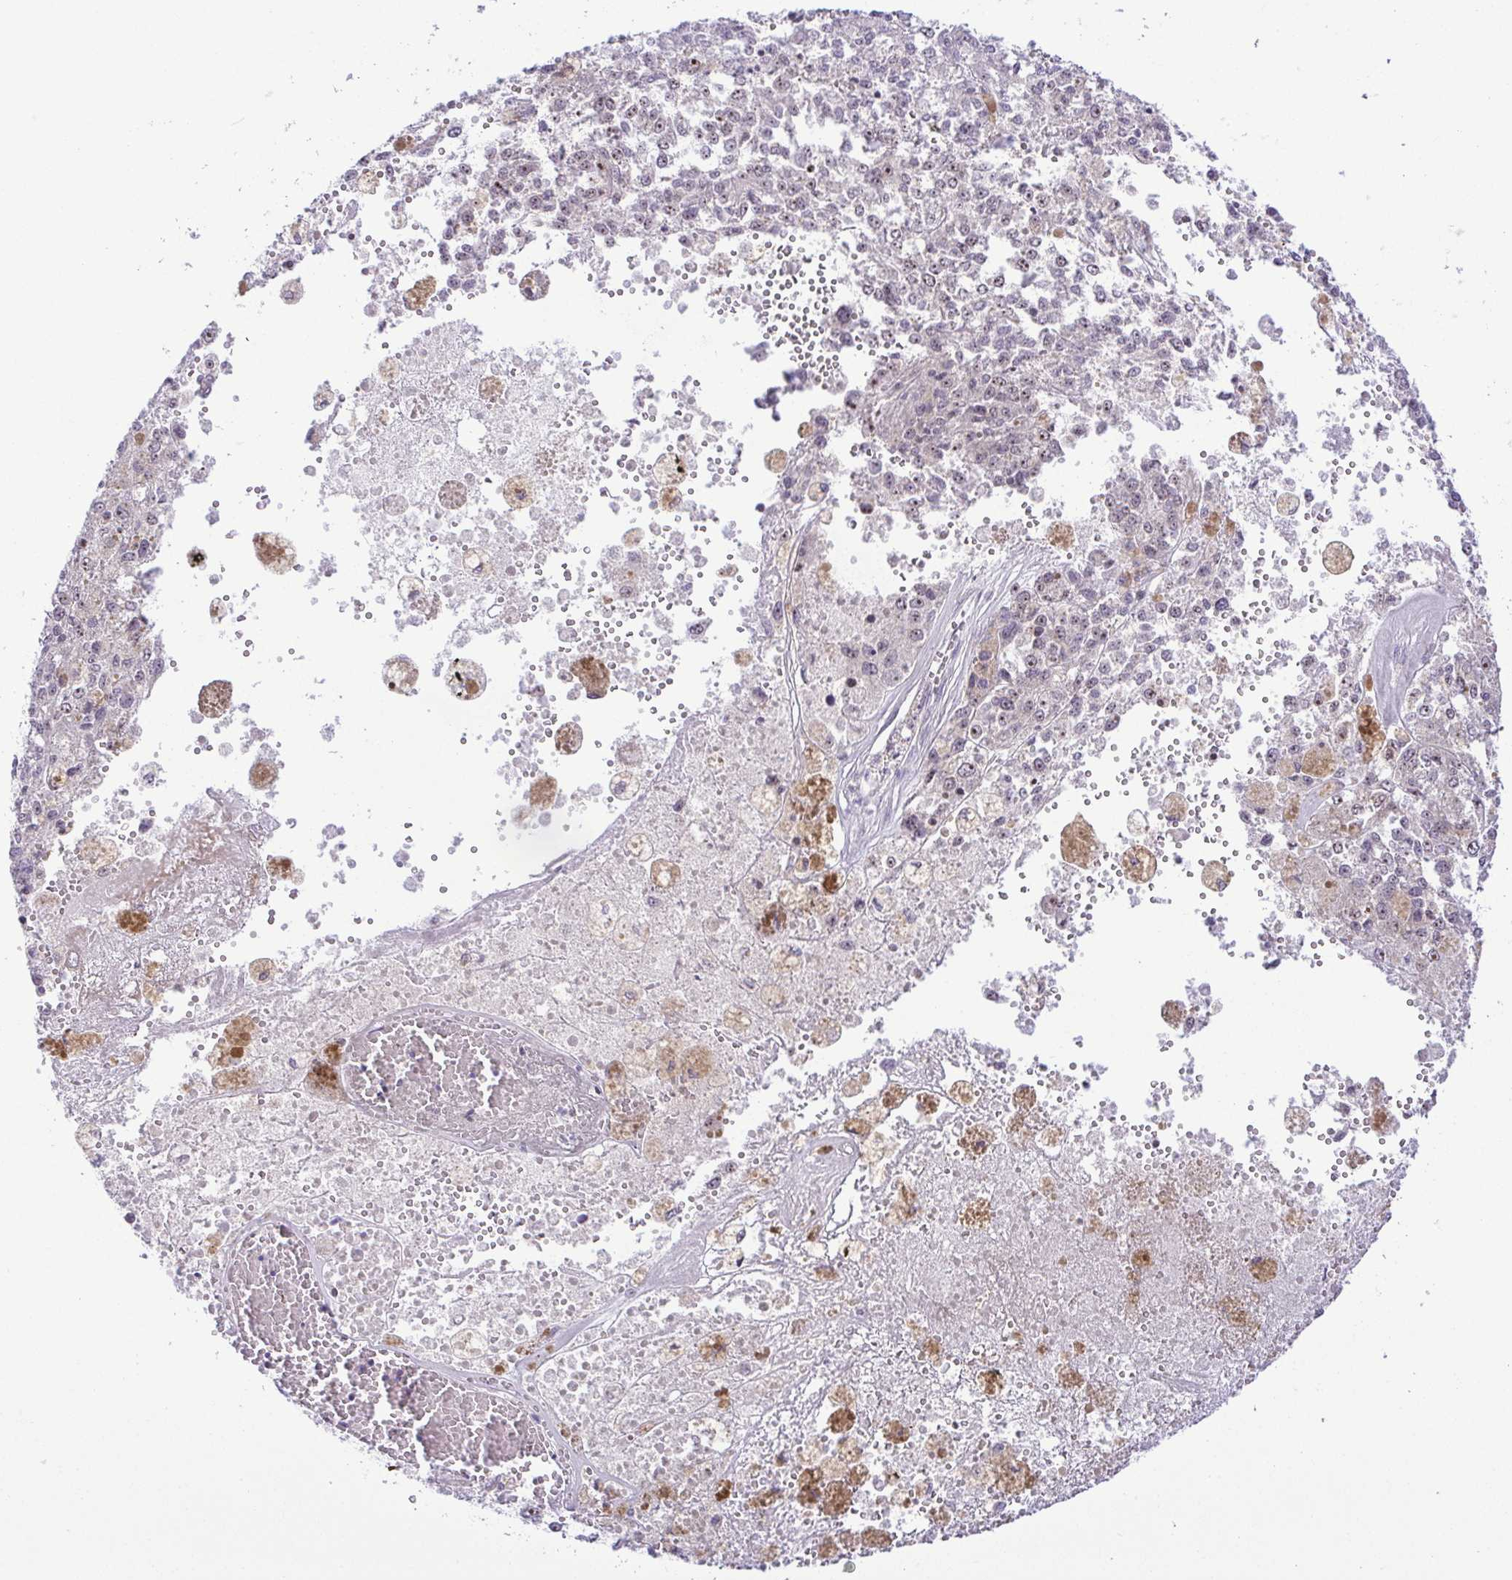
{"staining": {"intensity": "weak", "quantity": "<25%", "location": "nuclear"}, "tissue": "melanoma", "cell_type": "Tumor cells", "image_type": "cancer", "snomed": [{"axis": "morphology", "description": "Malignant melanoma, Metastatic site"}, {"axis": "topography", "description": "Lymph node"}], "caption": "Tumor cells are negative for protein expression in human malignant melanoma (metastatic site).", "gene": "RSL24D1", "patient": {"sex": "female", "age": 64}}